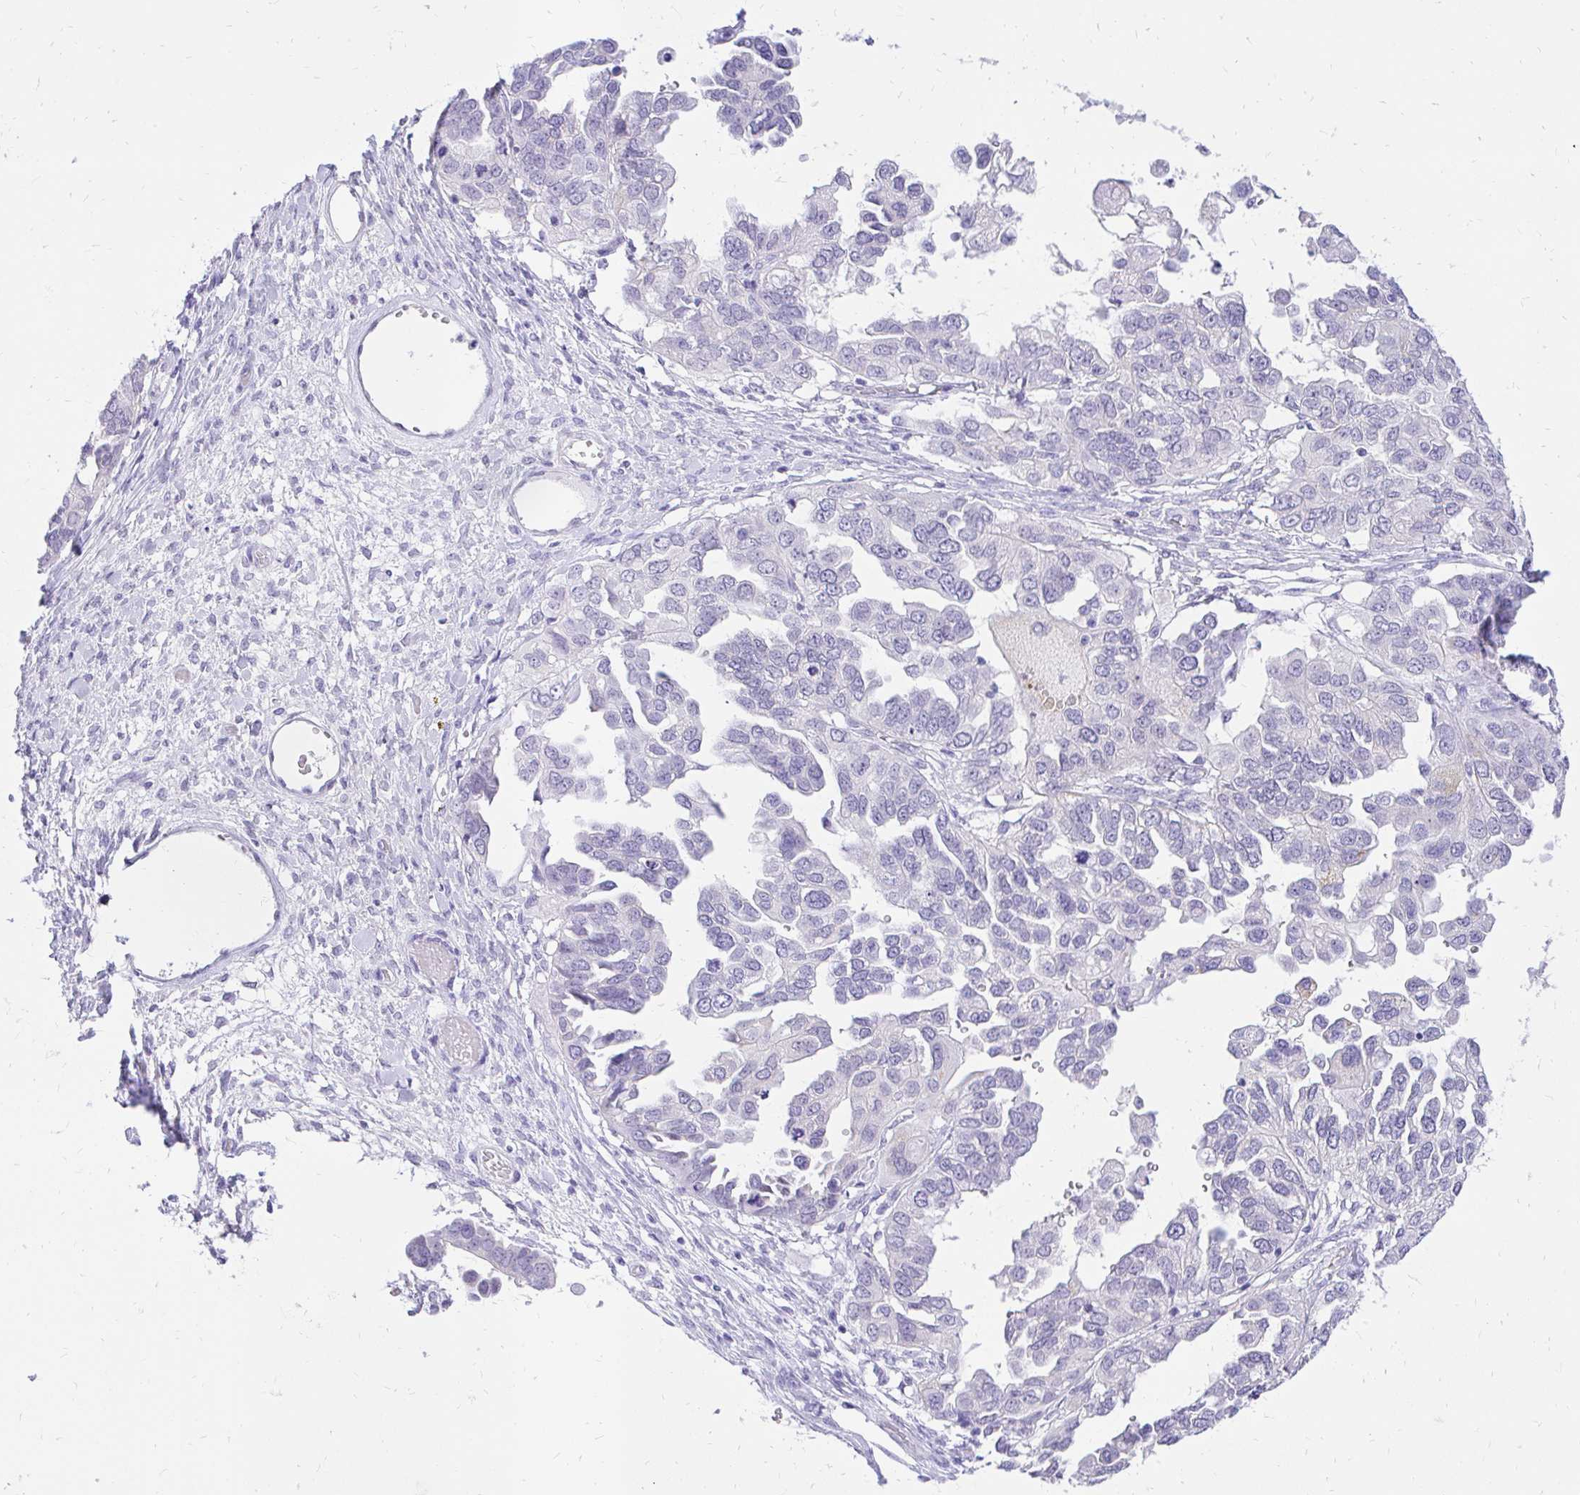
{"staining": {"intensity": "negative", "quantity": "none", "location": "none"}, "tissue": "ovarian cancer", "cell_type": "Tumor cells", "image_type": "cancer", "snomed": [{"axis": "morphology", "description": "Cystadenocarcinoma, serous, NOS"}, {"axis": "topography", "description": "Ovary"}], "caption": "Tumor cells show no significant expression in ovarian cancer (serous cystadenocarcinoma).", "gene": "FATE1", "patient": {"sex": "female", "age": 53}}